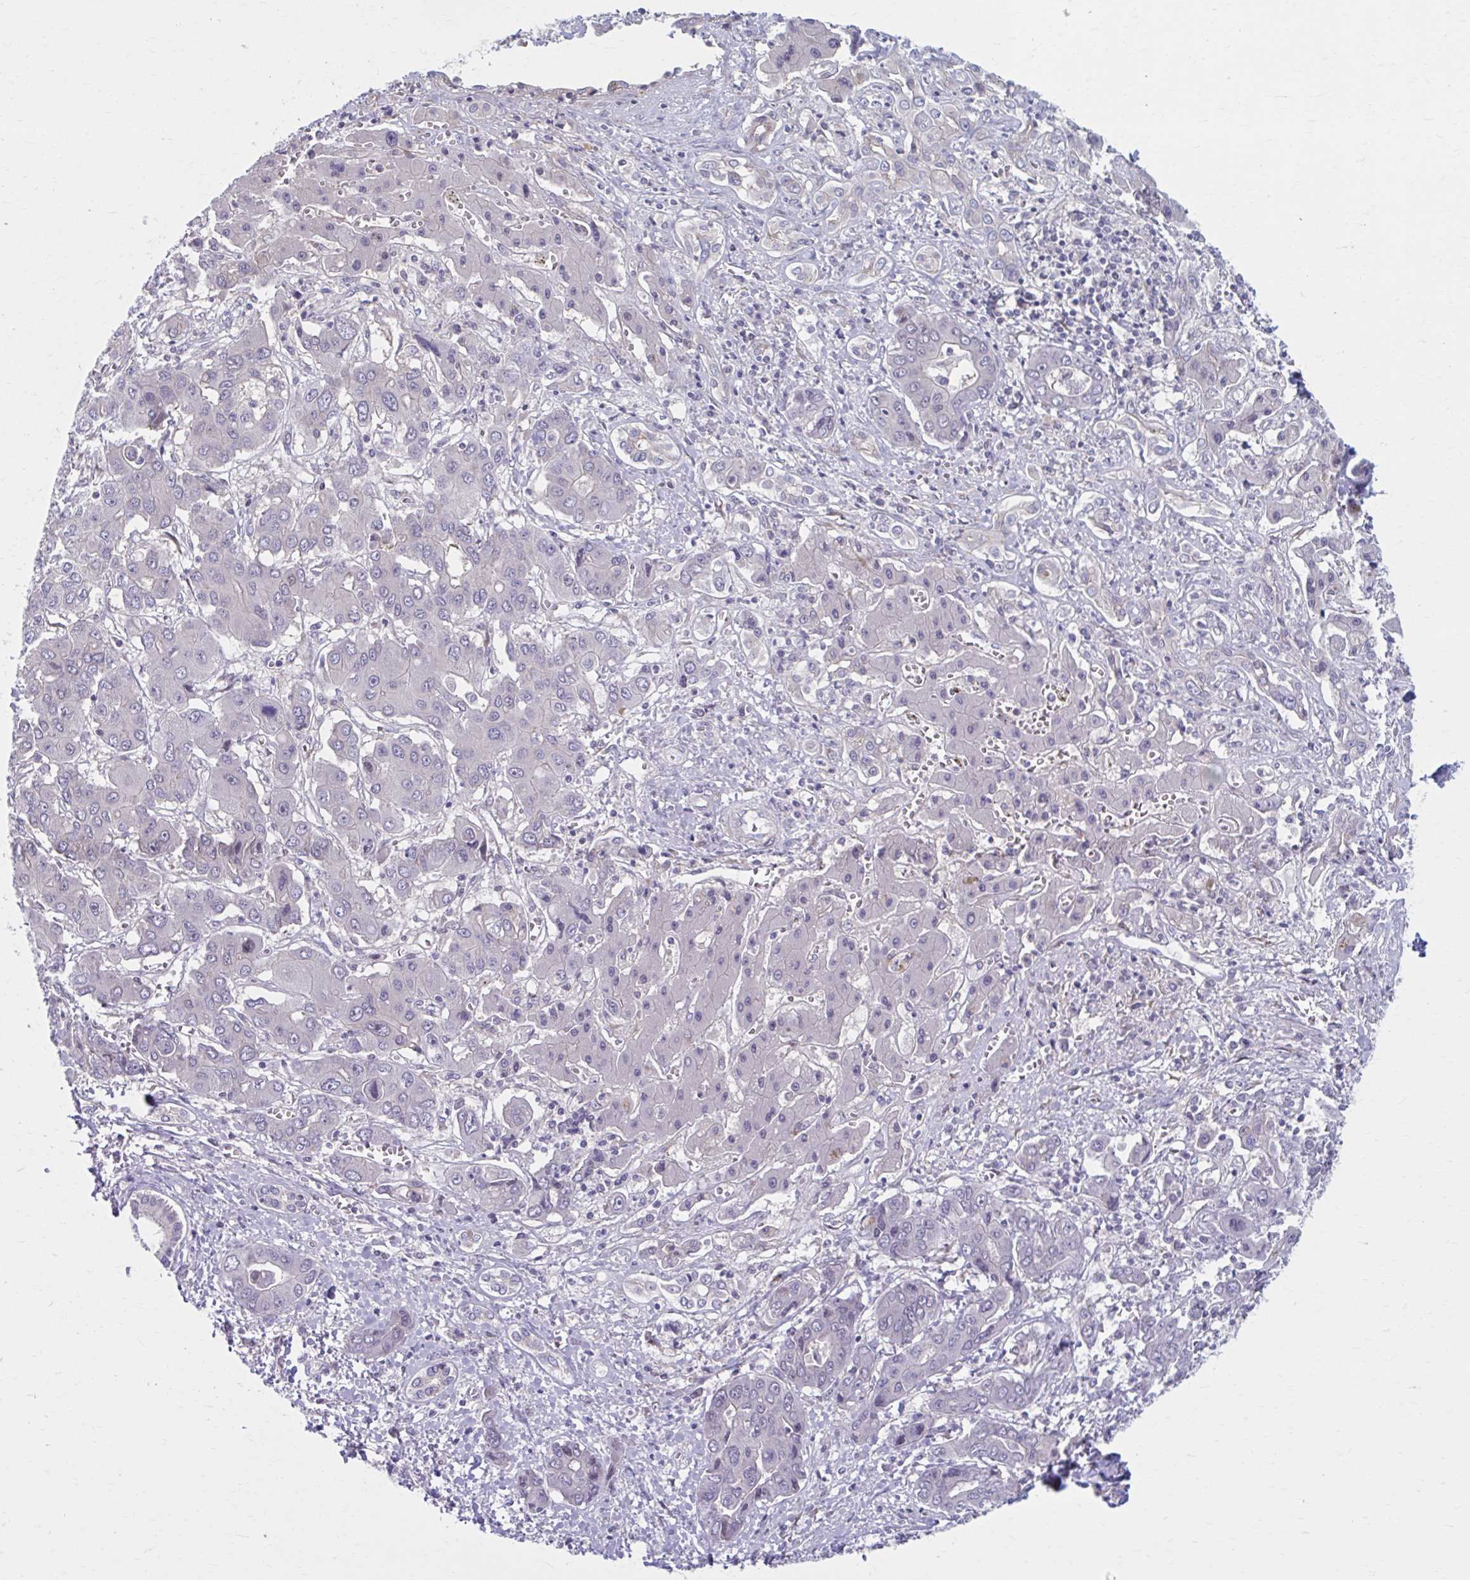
{"staining": {"intensity": "negative", "quantity": "none", "location": "none"}, "tissue": "liver cancer", "cell_type": "Tumor cells", "image_type": "cancer", "snomed": [{"axis": "morphology", "description": "Cholangiocarcinoma"}, {"axis": "topography", "description": "Liver"}], "caption": "Tumor cells are negative for protein expression in human liver cancer (cholangiocarcinoma).", "gene": "CHST3", "patient": {"sex": "male", "age": 67}}